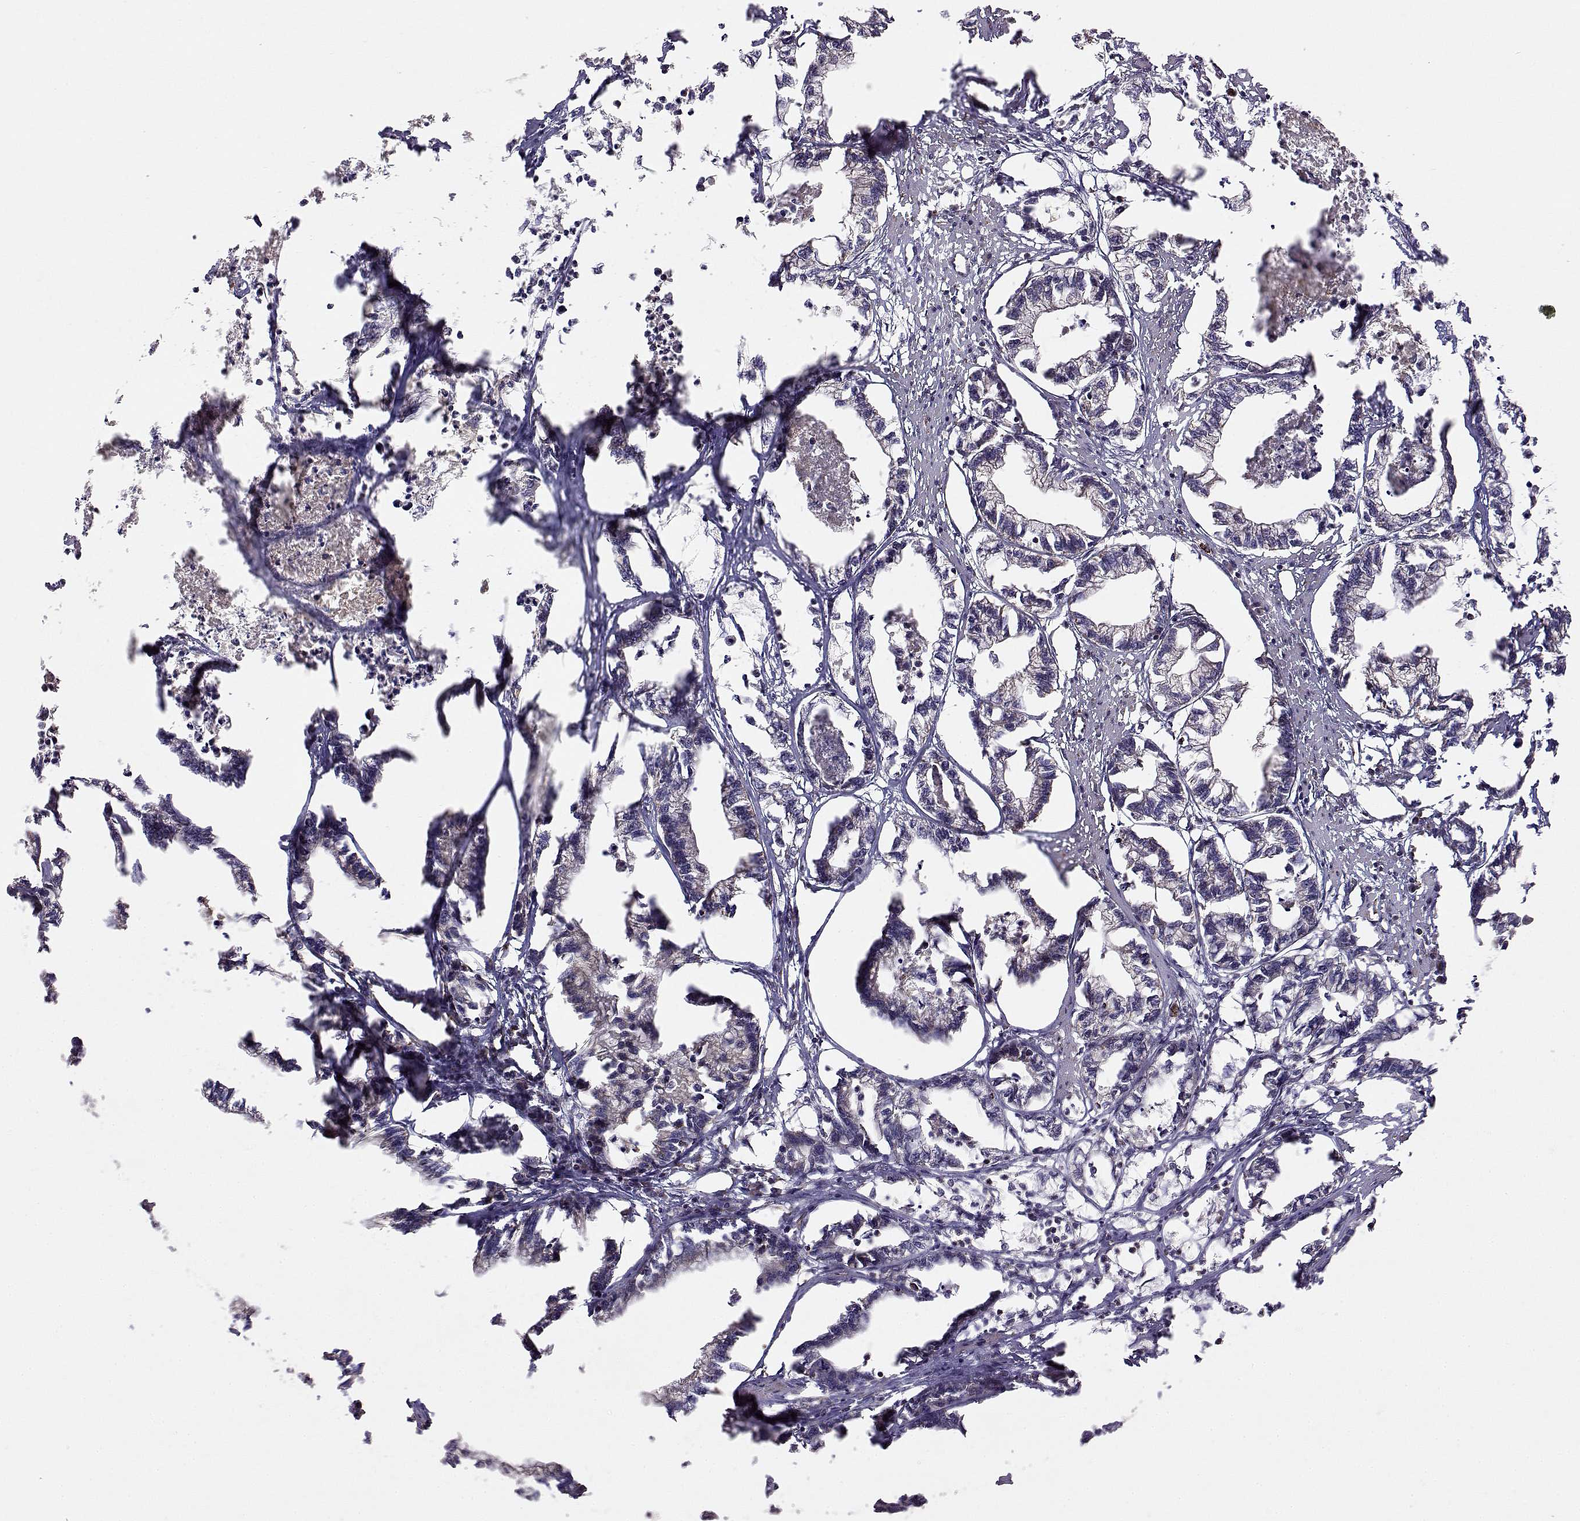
{"staining": {"intensity": "negative", "quantity": "none", "location": "none"}, "tissue": "stomach cancer", "cell_type": "Tumor cells", "image_type": "cancer", "snomed": [{"axis": "morphology", "description": "Adenocarcinoma, NOS"}, {"axis": "topography", "description": "Stomach"}], "caption": "High power microscopy histopathology image of an IHC histopathology image of stomach adenocarcinoma, revealing no significant positivity in tumor cells.", "gene": "EXOG", "patient": {"sex": "male", "age": 83}}